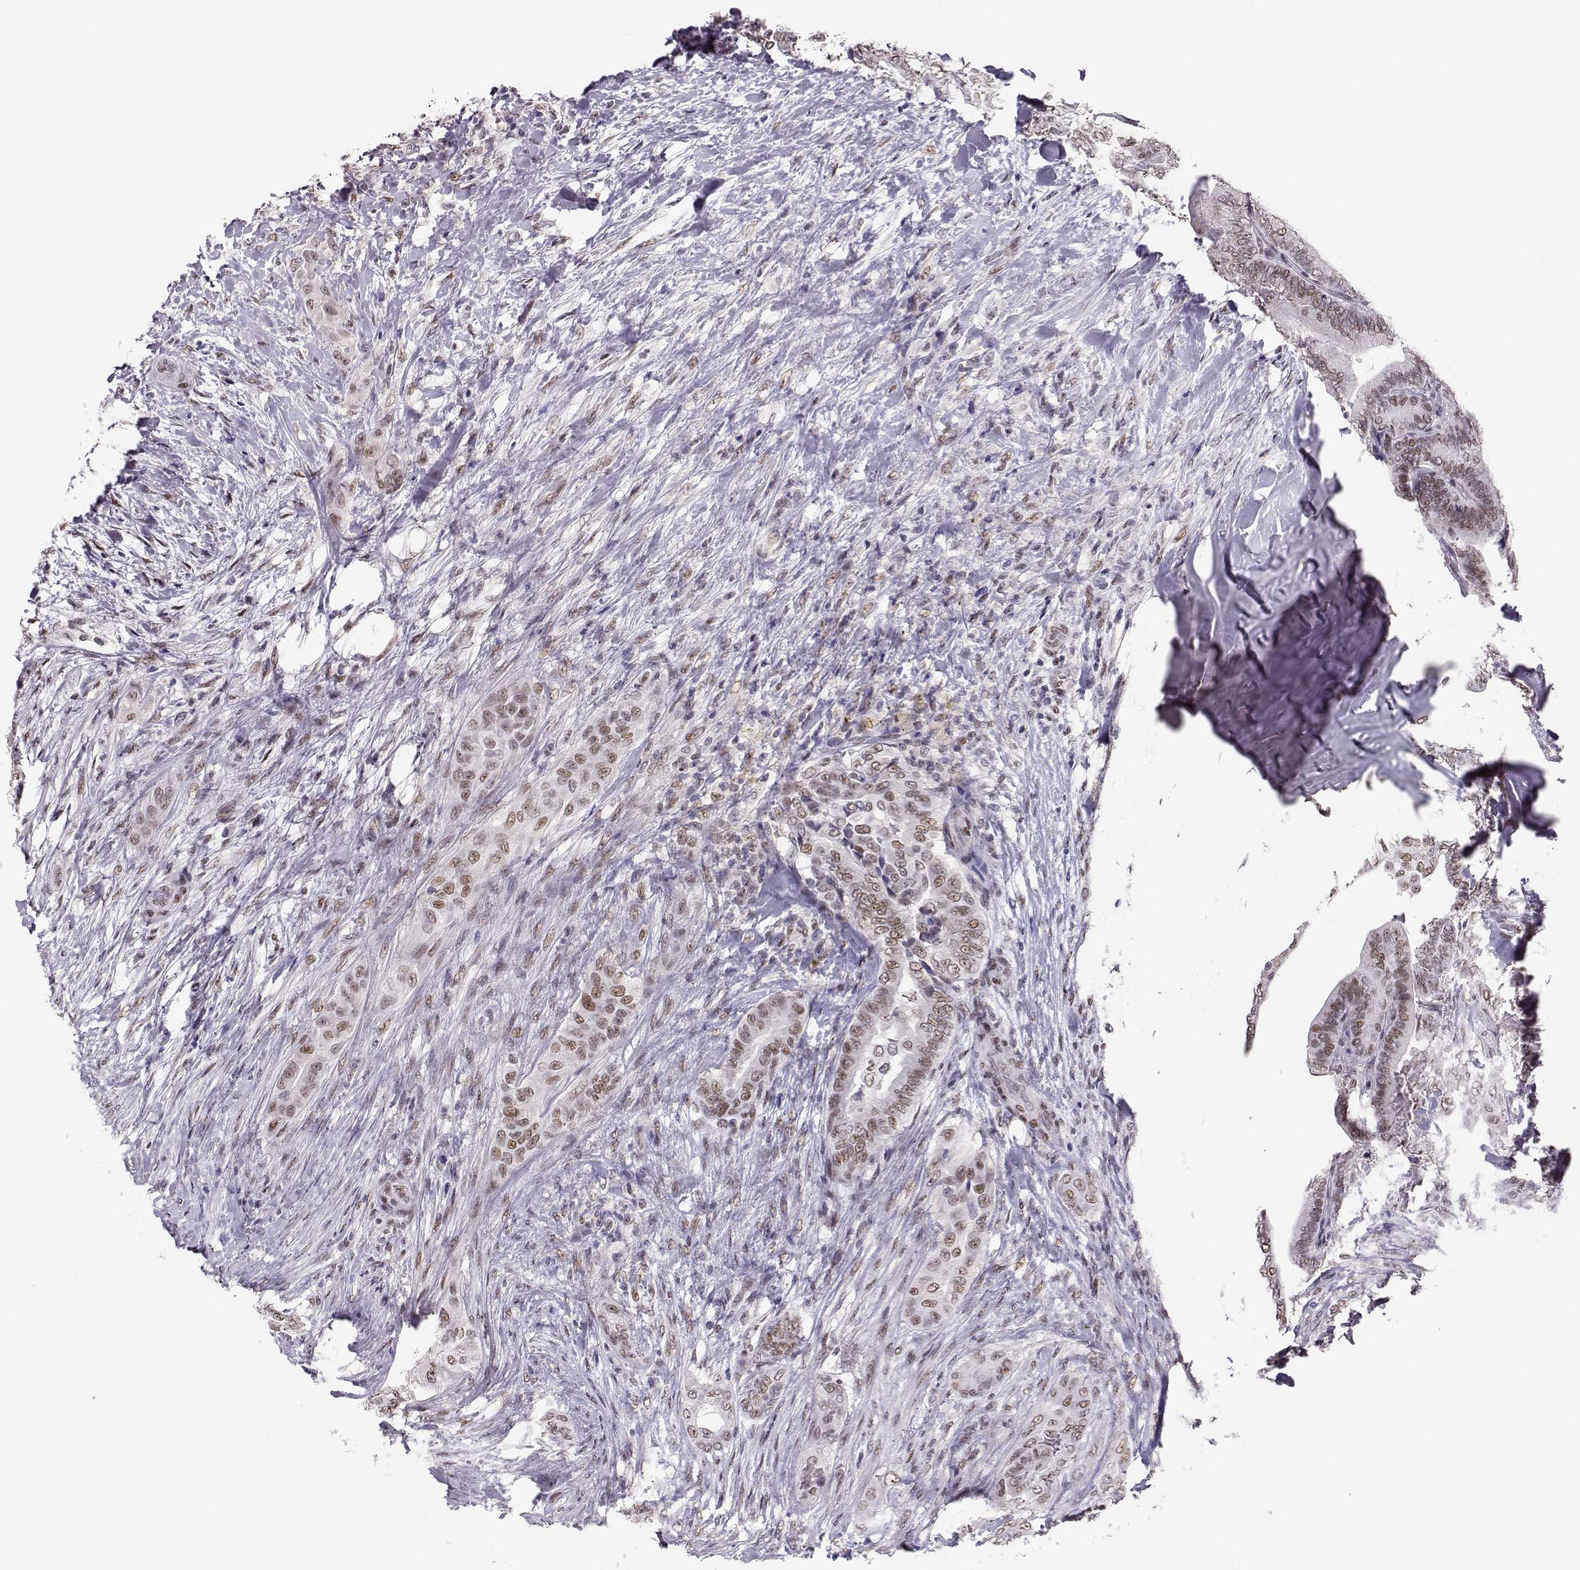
{"staining": {"intensity": "weak", "quantity": ">75%", "location": "nuclear"}, "tissue": "thyroid cancer", "cell_type": "Tumor cells", "image_type": "cancer", "snomed": [{"axis": "morphology", "description": "Papillary adenocarcinoma, NOS"}, {"axis": "topography", "description": "Thyroid gland"}], "caption": "Immunohistochemistry (IHC) (DAB (3,3'-diaminobenzidine)) staining of thyroid papillary adenocarcinoma displays weak nuclear protein expression in about >75% of tumor cells. Nuclei are stained in blue.", "gene": "POLI", "patient": {"sex": "male", "age": 61}}